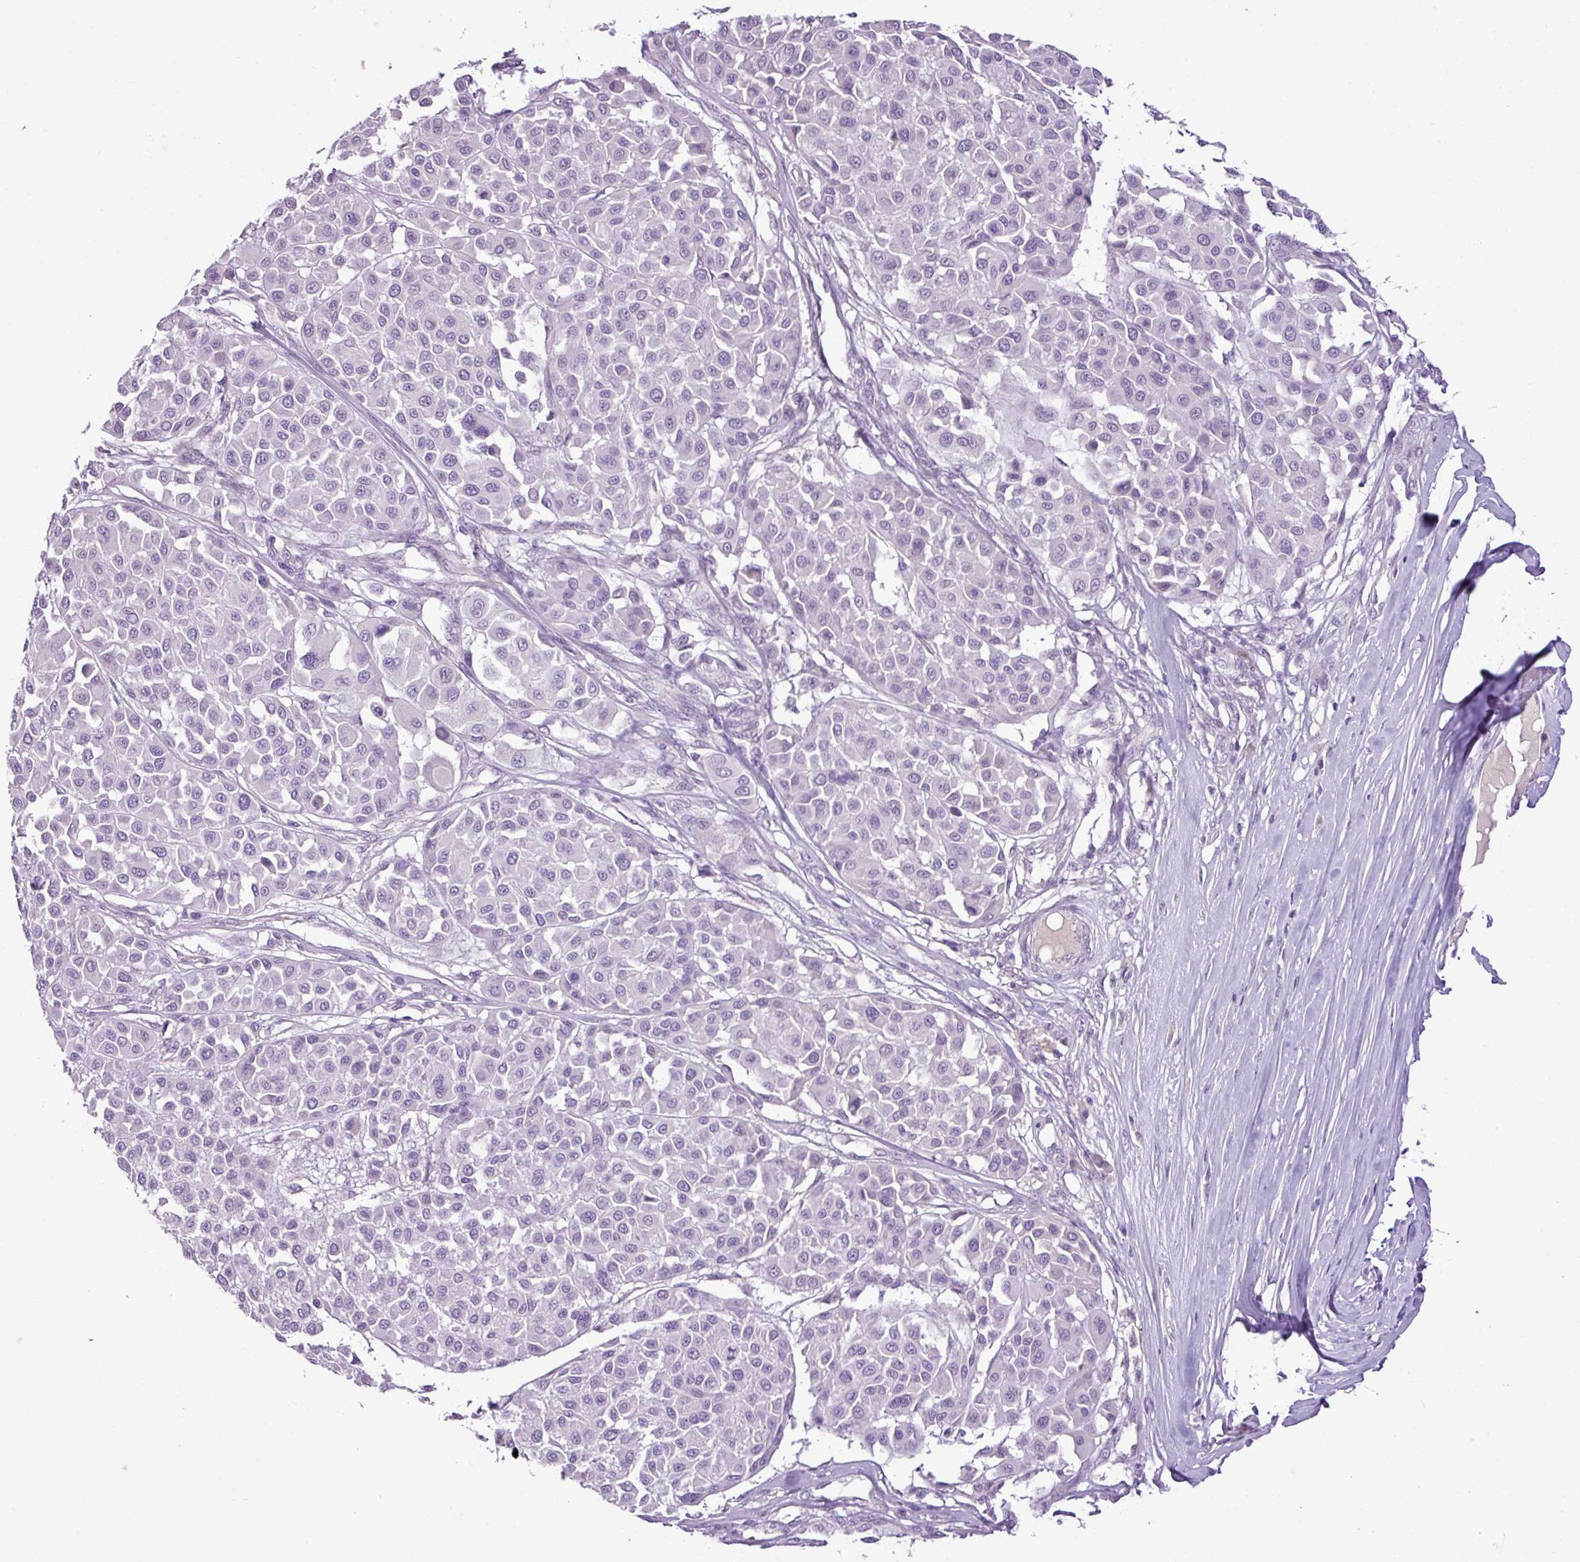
{"staining": {"intensity": "negative", "quantity": "none", "location": "none"}, "tissue": "melanoma", "cell_type": "Tumor cells", "image_type": "cancer", "snomed": [{"axis": "morphology", "description": "Malignant melanoma, Metastatic site"}, {"axis": "topography", "description": "Soft tissue"}], "caption": "High power microscopy micrograph of an immunohistochemistry (IHC) micrograph of malignant melanoma (metastatic site), revealing no significant expression in tumor cells. (DAB immunohistochemistry visualized using brightfield microscopy, high magnification).", "gene": "DNAJB13", "patient": {"sex": "male", "age": 41}}